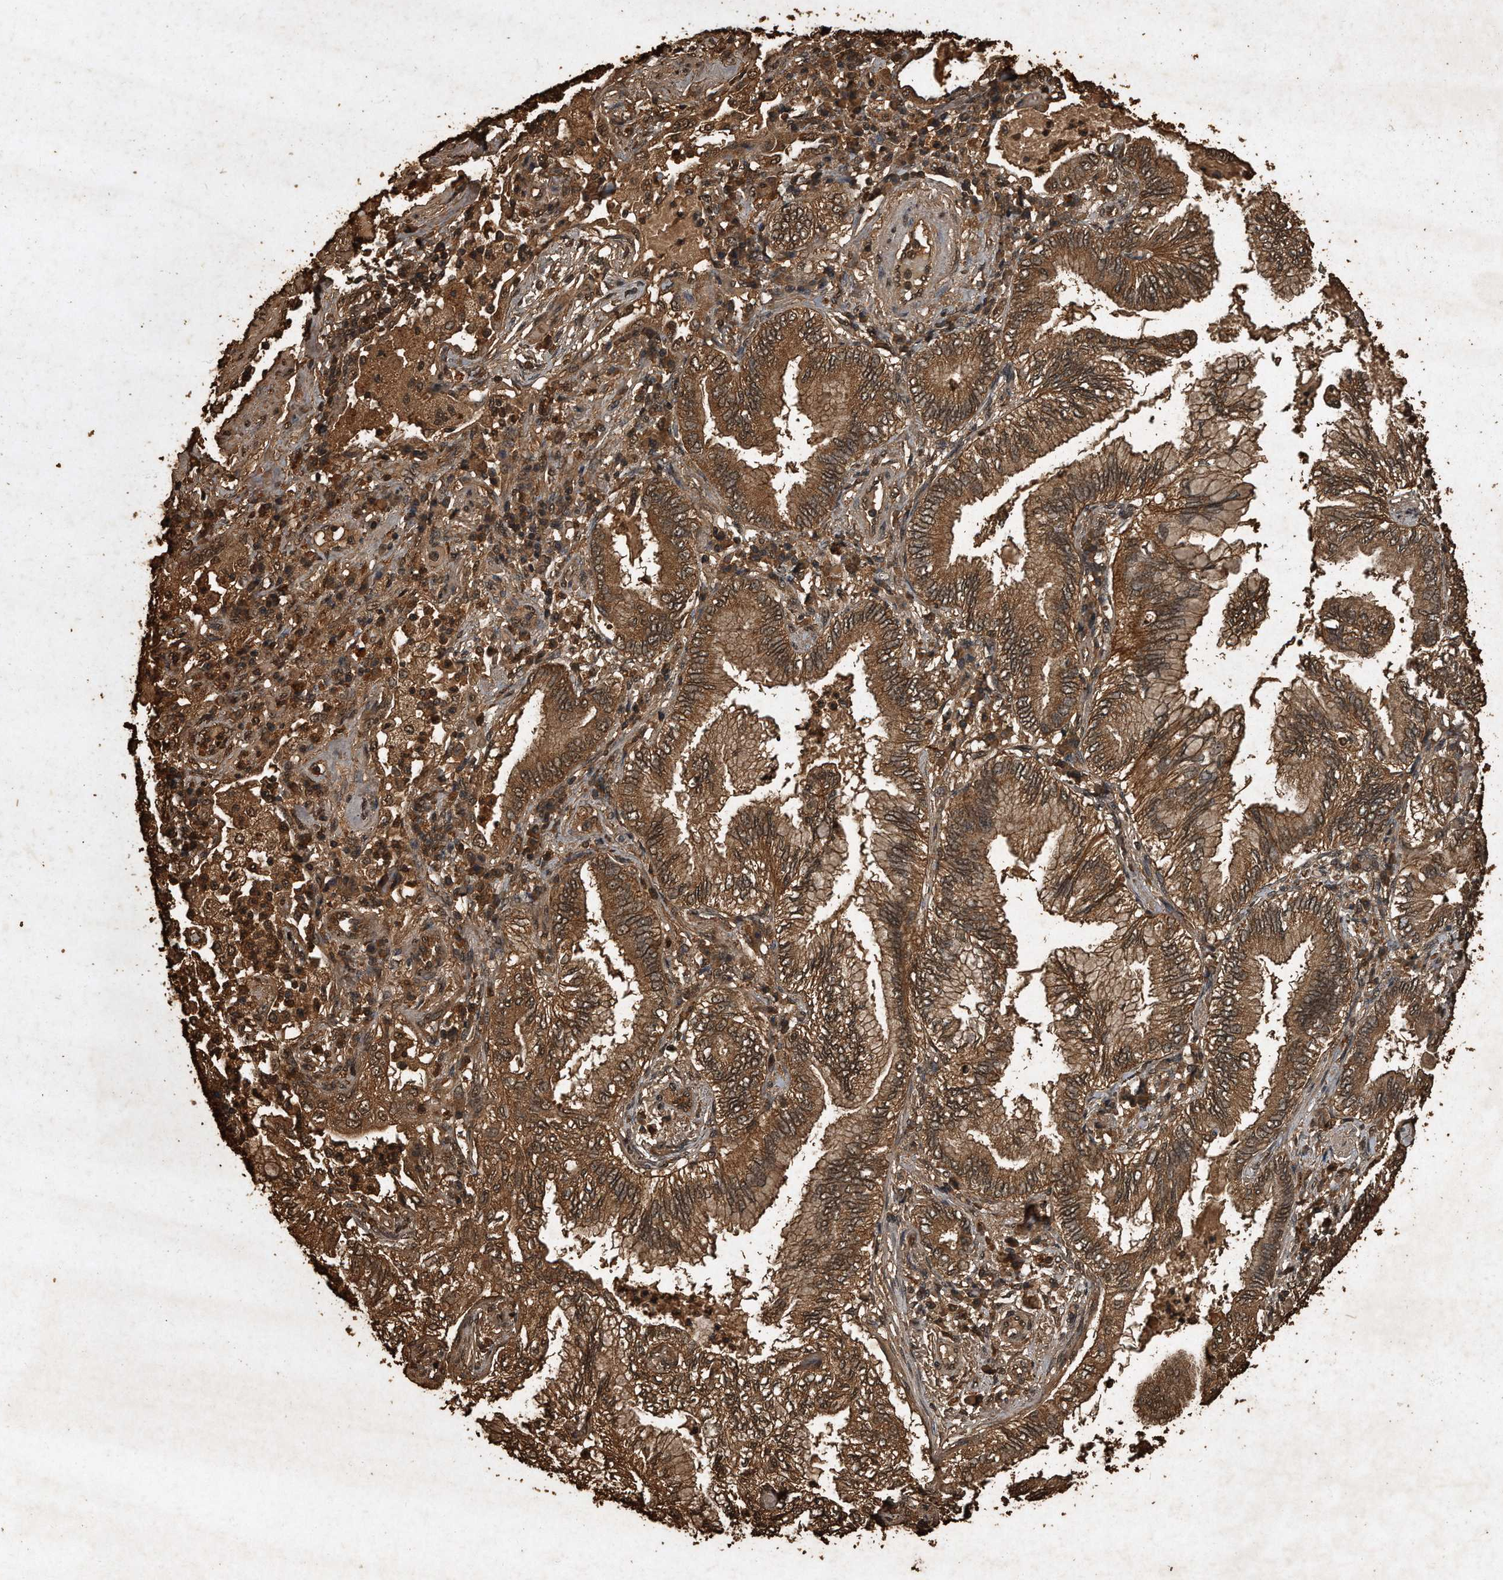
{"staining": {"intensity": "moderate", "quantity": ">75%", "location": "cytoplasmic/membranous"}, "tissue": "lung cancer", "cell_type": "Tumor cells", "image_type": "cancer", "snomed": [{"axis": "morphology", "description": "Normal tissue, NOS"}, {"axis": "morphology", "description": "Adenocarcinoma, NOS"}, {"axis": "topography", "description": "Bronchus"}, {"axis": "topography", "description": "Lung"}], "caption": "There is medium levels of moderate cytoplasmic/membranous positivity in tumor cells of adenocarcinoma (lung), as demonstrated by immunohistochemical staining (brown color).", "gene": "CFLAR", "patient": {"sex": "female", "age": 70}}